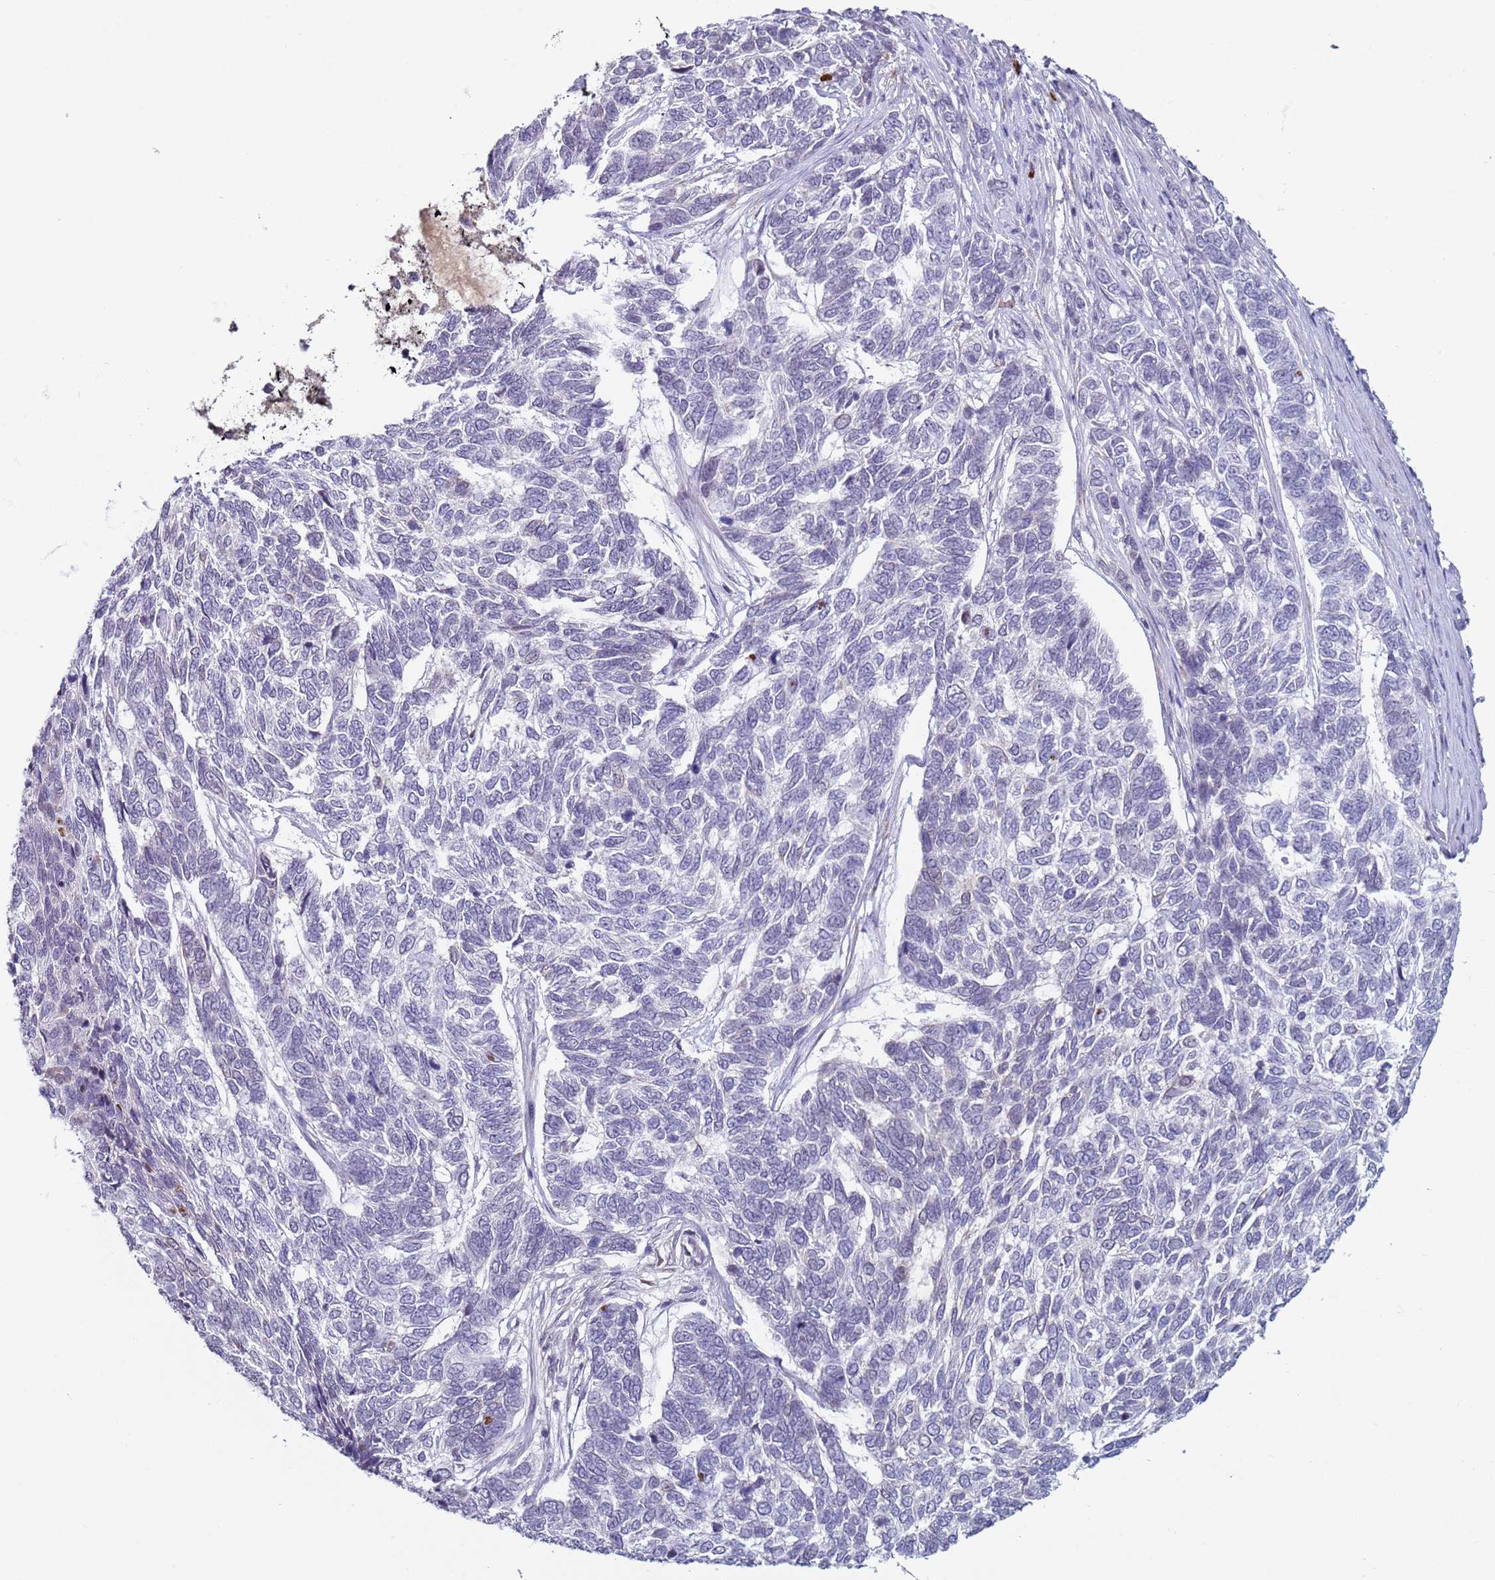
{"staining": {"intensity": "negative", "quantity": "none", "location": "none"}, "tissue": "skin cancer", "cell_type": "Tumor cells", "image_type": "cancer", "snomed": [{"axis": "morphology", "description": "Basal cell carcinoma"}, {"axis": "topography", "description": "Skin"}], "caption": "An immunohistochemistry histopathology image of skin cancer is shown. There is no staining in tumor cells of skin cancer. (Stains: DAB IHC with hematoxylin counter stain, Microscopy: brightfield microscopy at high magnification).", "gene": "NPAP1", "patient": {"sex": "female", "age": 65}}